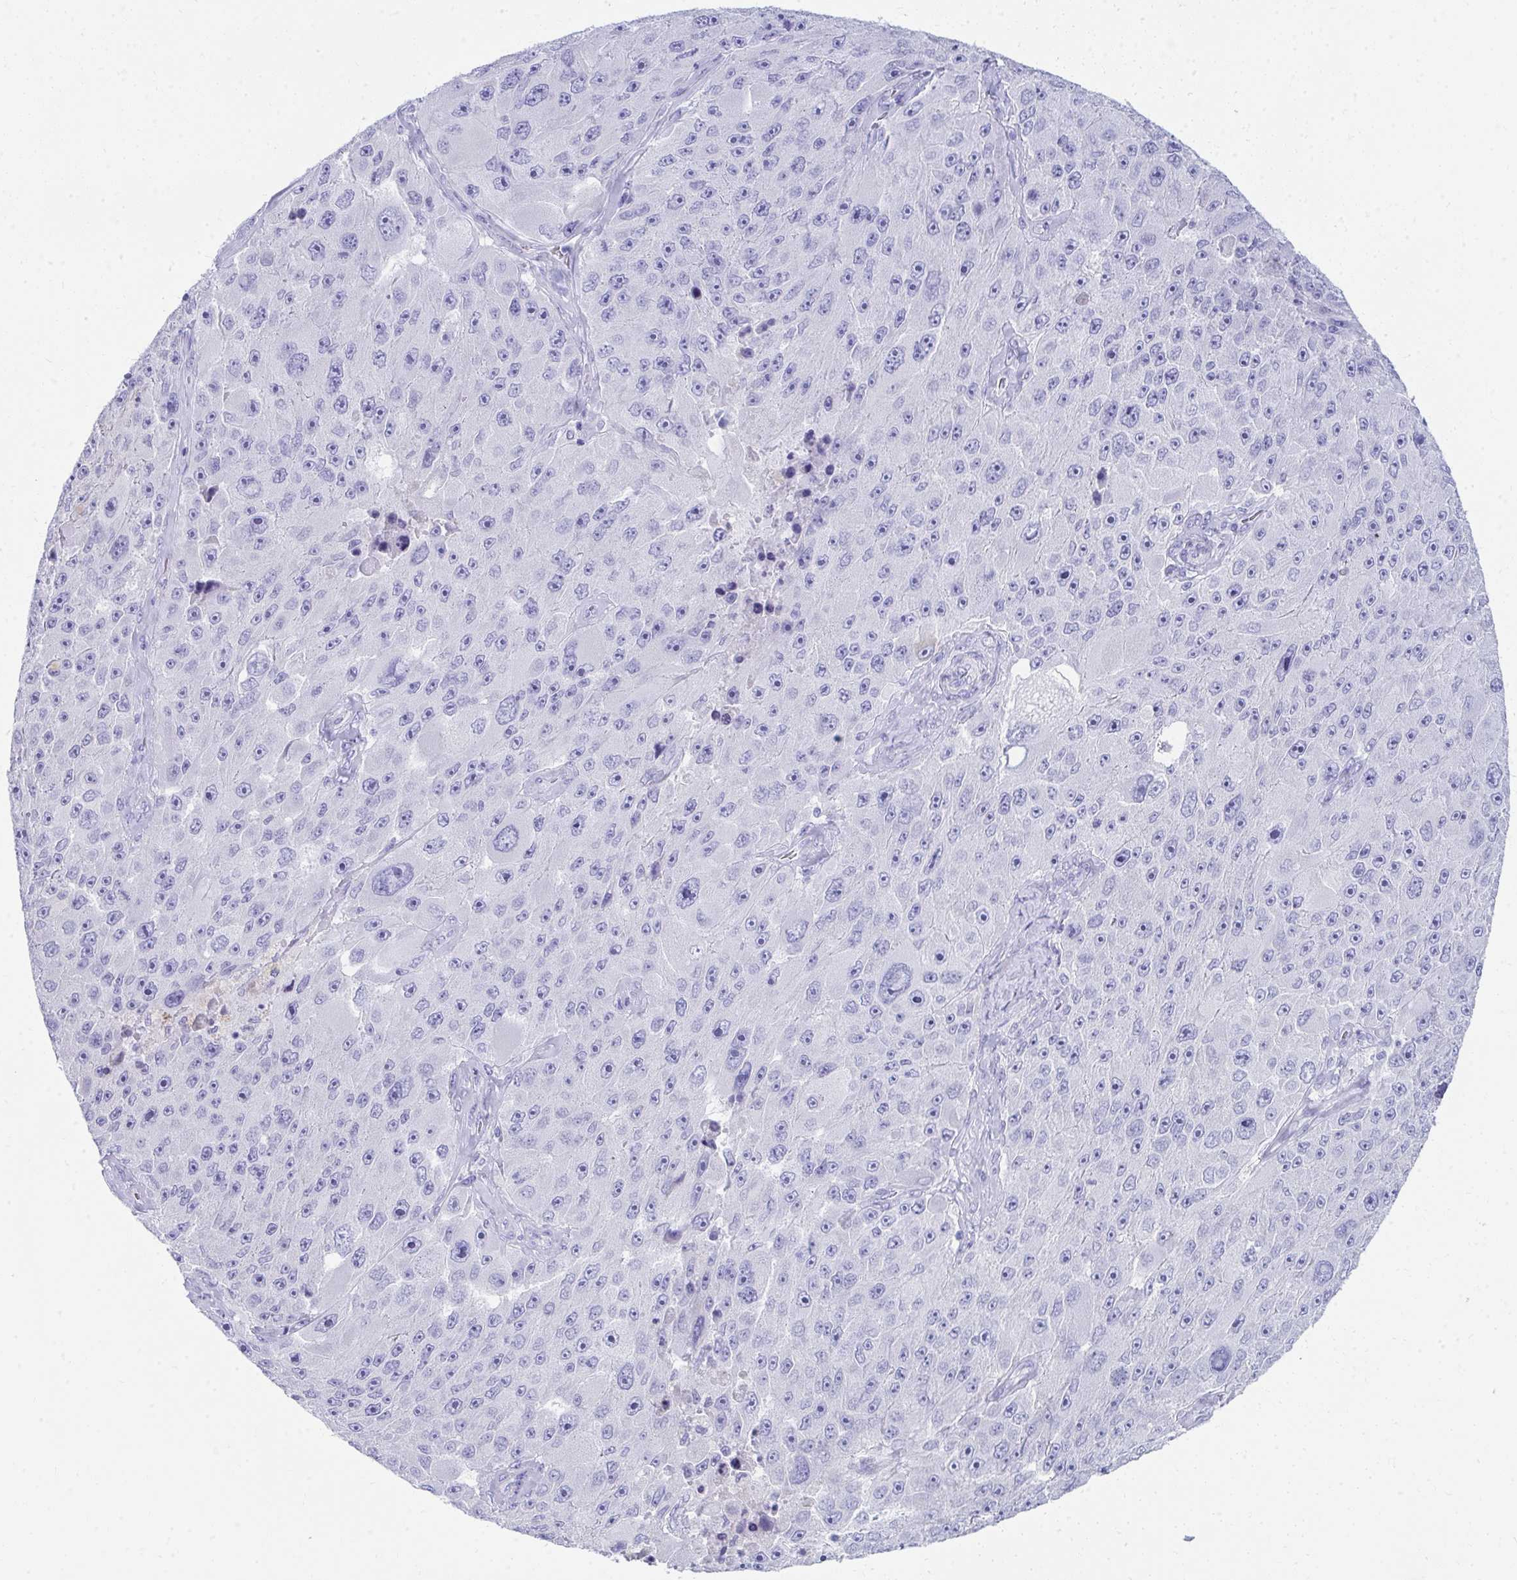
{"staining": {"intensity": "negative", "quantity": "none", "location": "none"}, "tissue": "melanoma", "cell_type": "Tumor cells", "image_type": "cancer", "snomed": [{"axis": "morphology", "description": "Malignant melanoma, Metastatic site"}, {"axis": "topography", "description": "Lymph node"}], "caption": "Human malignant melanoma (metastatic site) stained for a protein using IHC exhibits no staining in tumor cells.", "gene": "SEC14L3", "patient": {"sex": "male", "age": 62}}